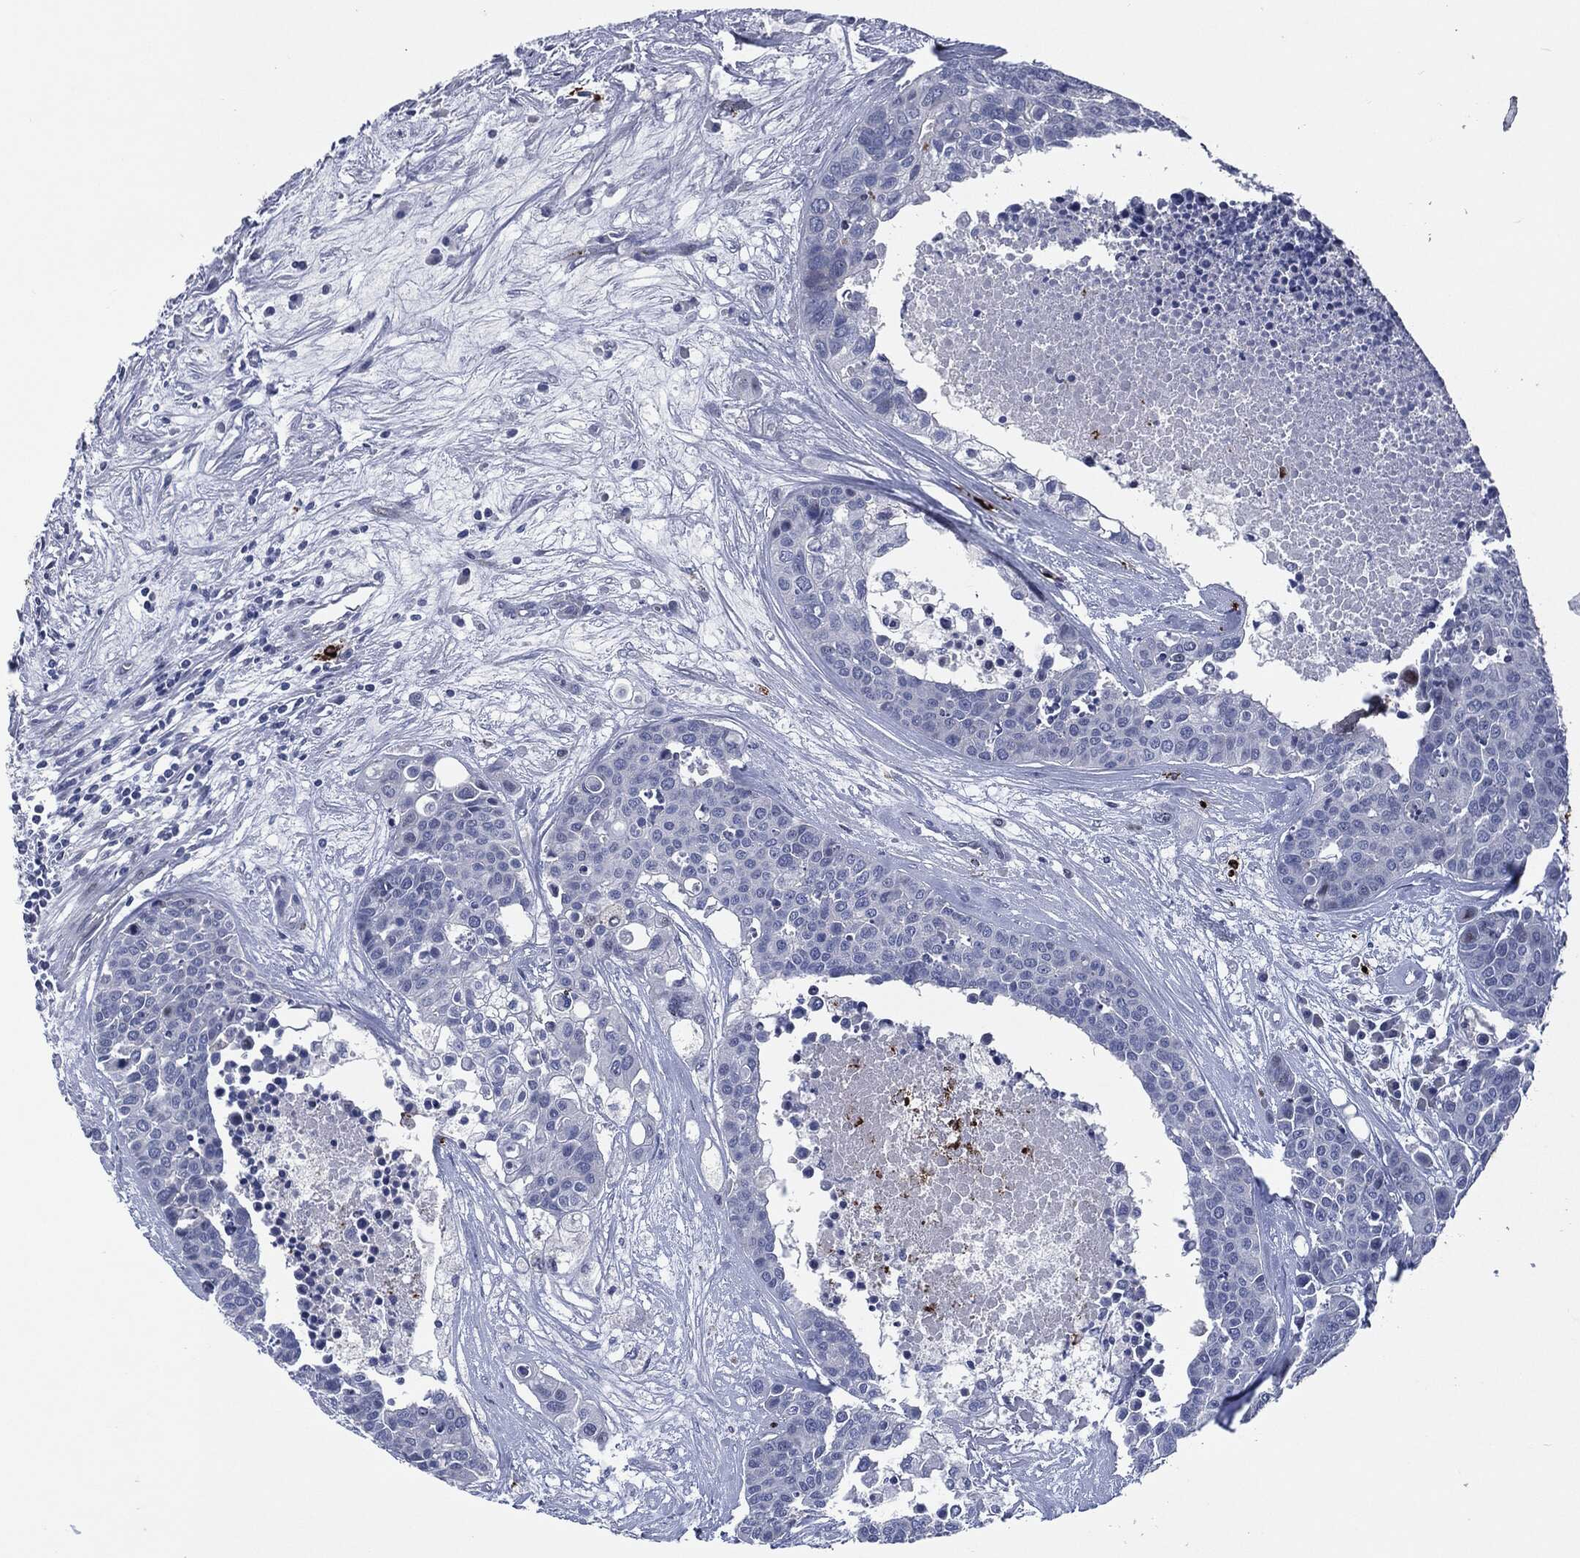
{"staining": {"intensity": "negative", "quantity": "none", "location": "none"}, "tissue": "carcinoid", "cell_type": "Tumor cells", "image_type": "cancer", "snomed": [{"axis": "morphology", "description": "Carcinoid, malignant, NOS"}, {"axis": "topography", "description": "Colon"}], "caption": "DAB immunohistochemical staining of malignant carcinoid exhibits no significant positivity in tumor cells.", "gene": "MPO", "patient": {"sex": "male", "age": 81}}